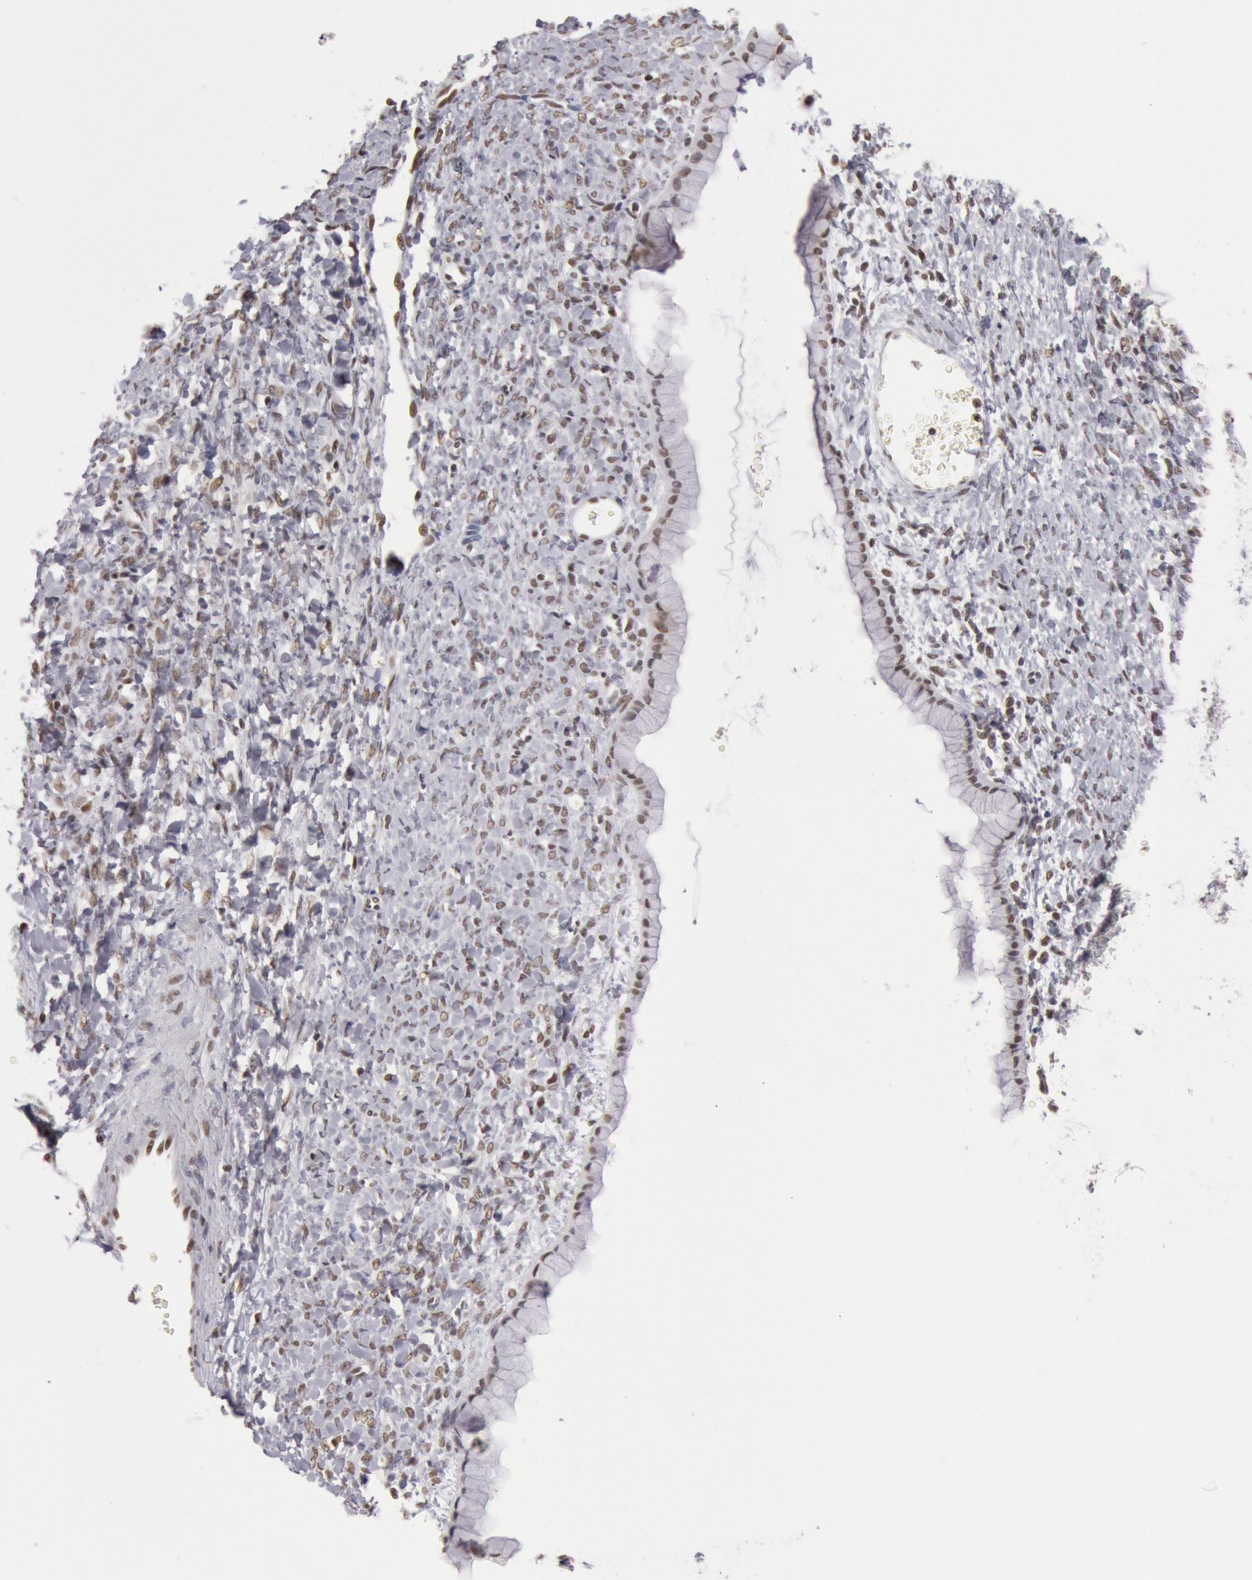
{"staining": {"intensity": "moderate", "quantity": ">75%", "location": "nuclear"}, "tissue": "ovarian cancer", "cell_type": "Tumor cells", "image_type": "cancer", "snomed": [{"axis": "morphology", "description": "Cystadenocarcinoma, mucinous, NOS"}, {"axis": "topography", "description": "Ovary"}], "caption": "The image displays a brown stain indicating the presence of a protein in the nuclear of tumor cells in ovarian cancer. The protein of interest is stained brown, and the nuclei are stained in blue (DAB IHC with brightfield microscopy, high magnification).", "gene": "ESS2", "patient": {"sex": "female", "age": 25}}